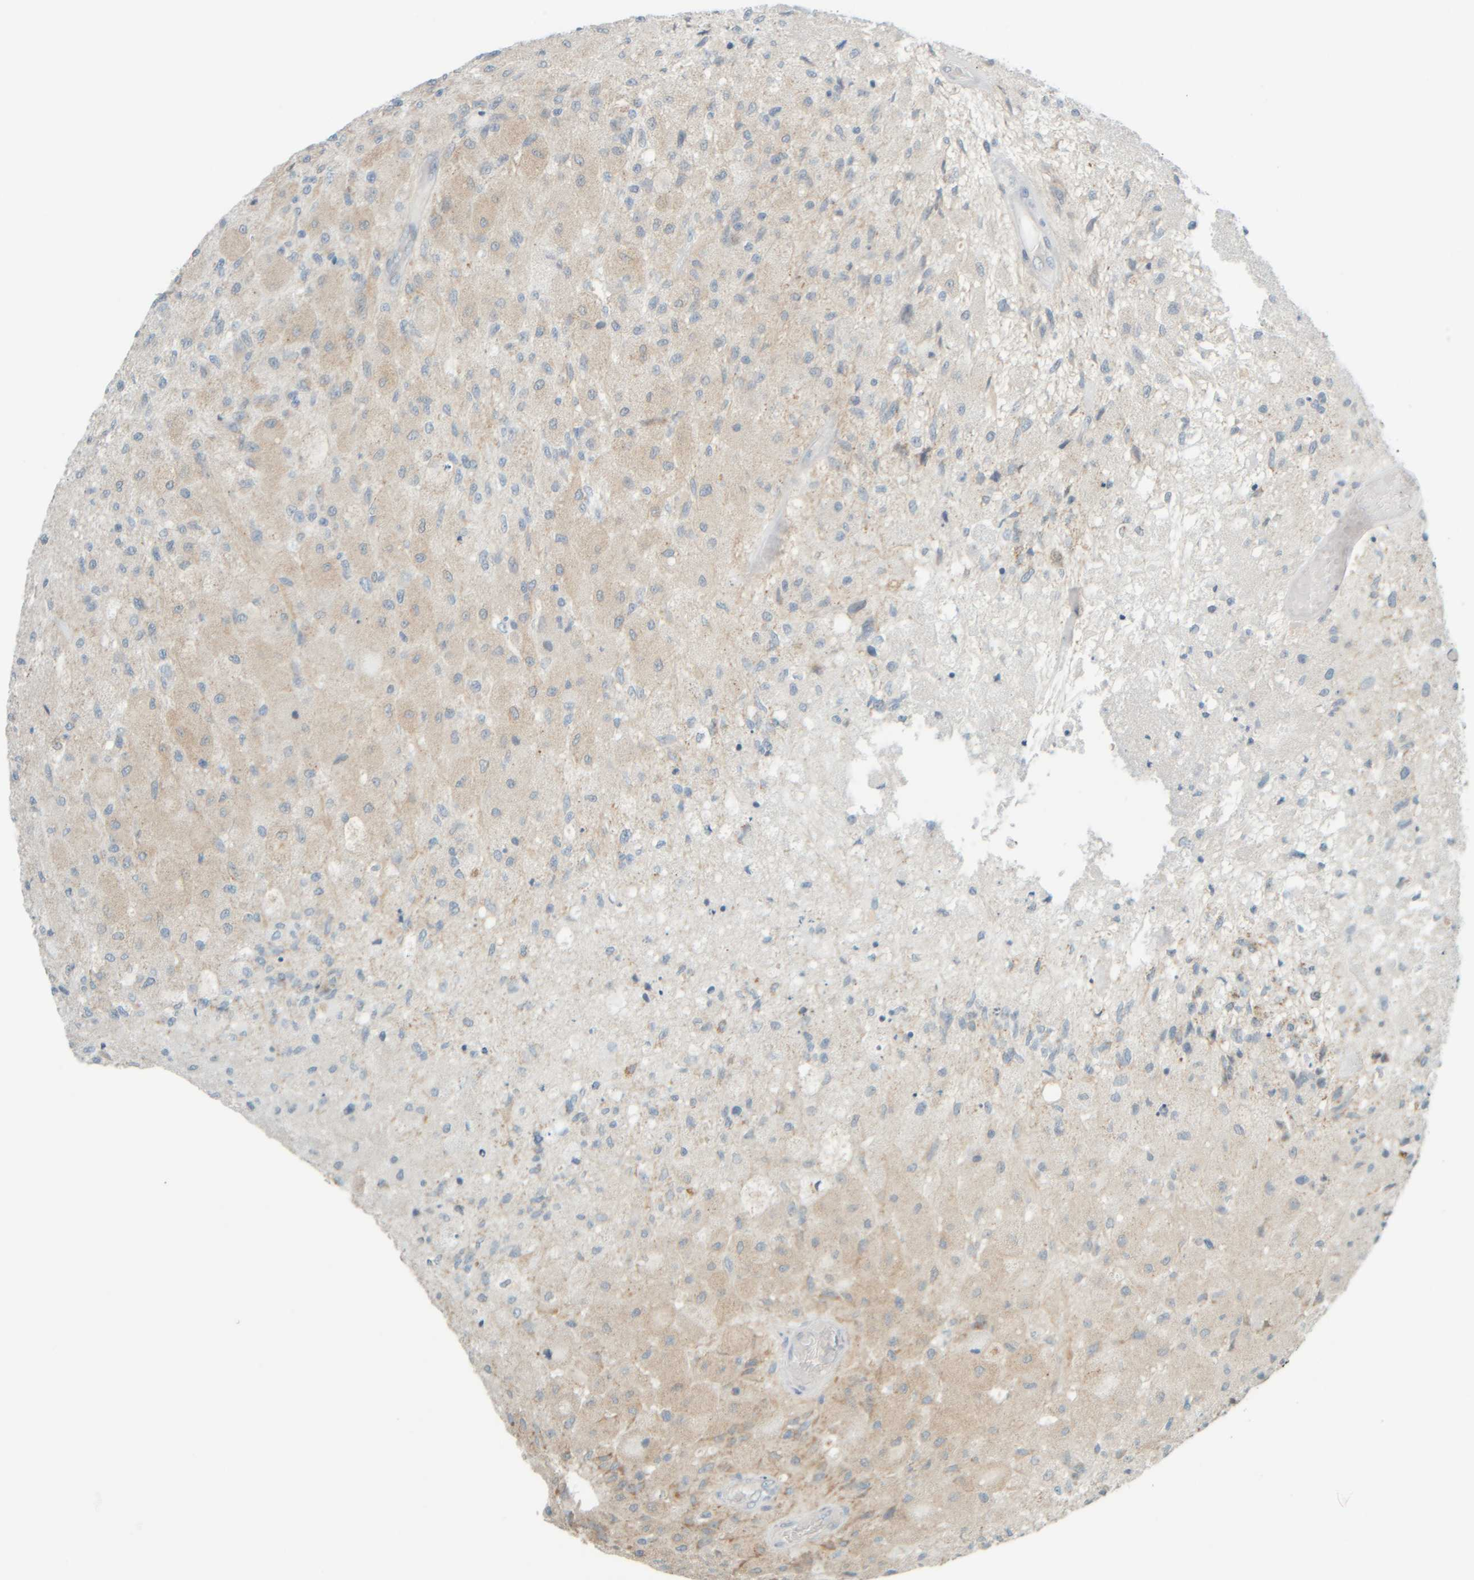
{"staining": {"intensity": "weak", "quantity": "25%-75%", "location": "cytoplasmic/membranous"}, "tissue": "glioma", "cell_type": "Tumor cells", "image_type": "cancer", "snomed": [{"axis": "morphology", "description": "Normal tissue, NOS"}, {"axis": "morphology", "description": "Glioma, malignant, High grade"}, {"axis": "topography", "description": "Cerebral cortex"}], "caption": "This photomicrograph demonstrates IHC staining of human glioma, with low weak cytoplasmic/membranous positivity in about 25%-75% of tumor cells.", "gene": "PTGES3L-AARSD1", "patient": {"sex": "male", "age": 77}}